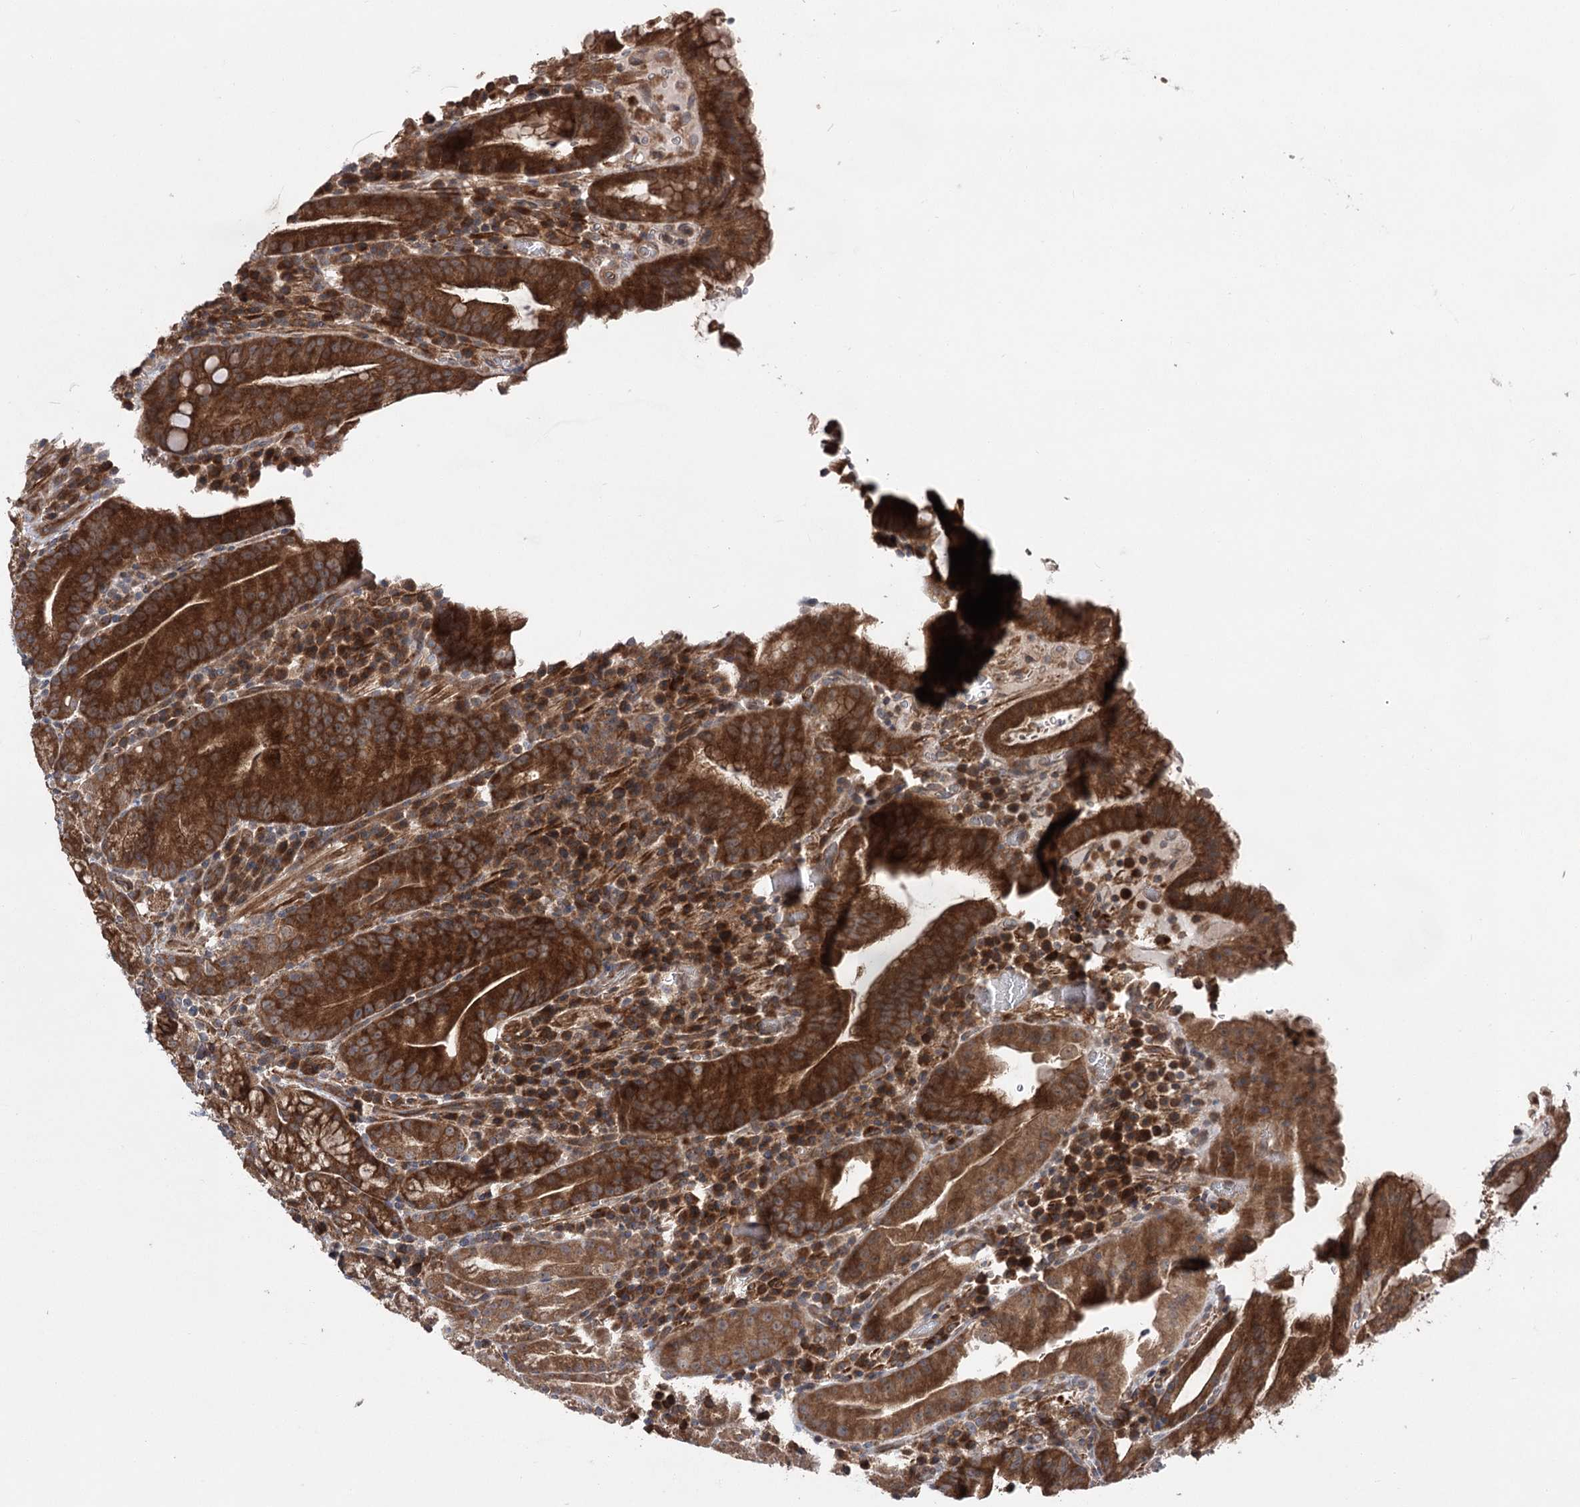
{"staining": {"intensity": "strong", "quantity": ">75%", "location": "cytoplasmic/membranous"}, "tissue": "stomach", "cell_type": "Glandular cells", "image_type": "normal", "snomed": [{"axis": "morphology", "description": "Normal tissue, NOS"}, {"axis": "morphology", "description": "Inflammation, NOS"}, {"axis": "topography", "description": "Stomach"}], "caption": "Unremarkable stomach demonstrates strong cytoplasmic/membranous expression in approximately >75% of glandular cells, visualized by immunohistochemistry. (DAB (3,3'-diaminobenzidine) = brown stain, brightfield microscopy at high magnification).", "gene": "VPS37B", "patient": {"sex": "male", "age": 79}}